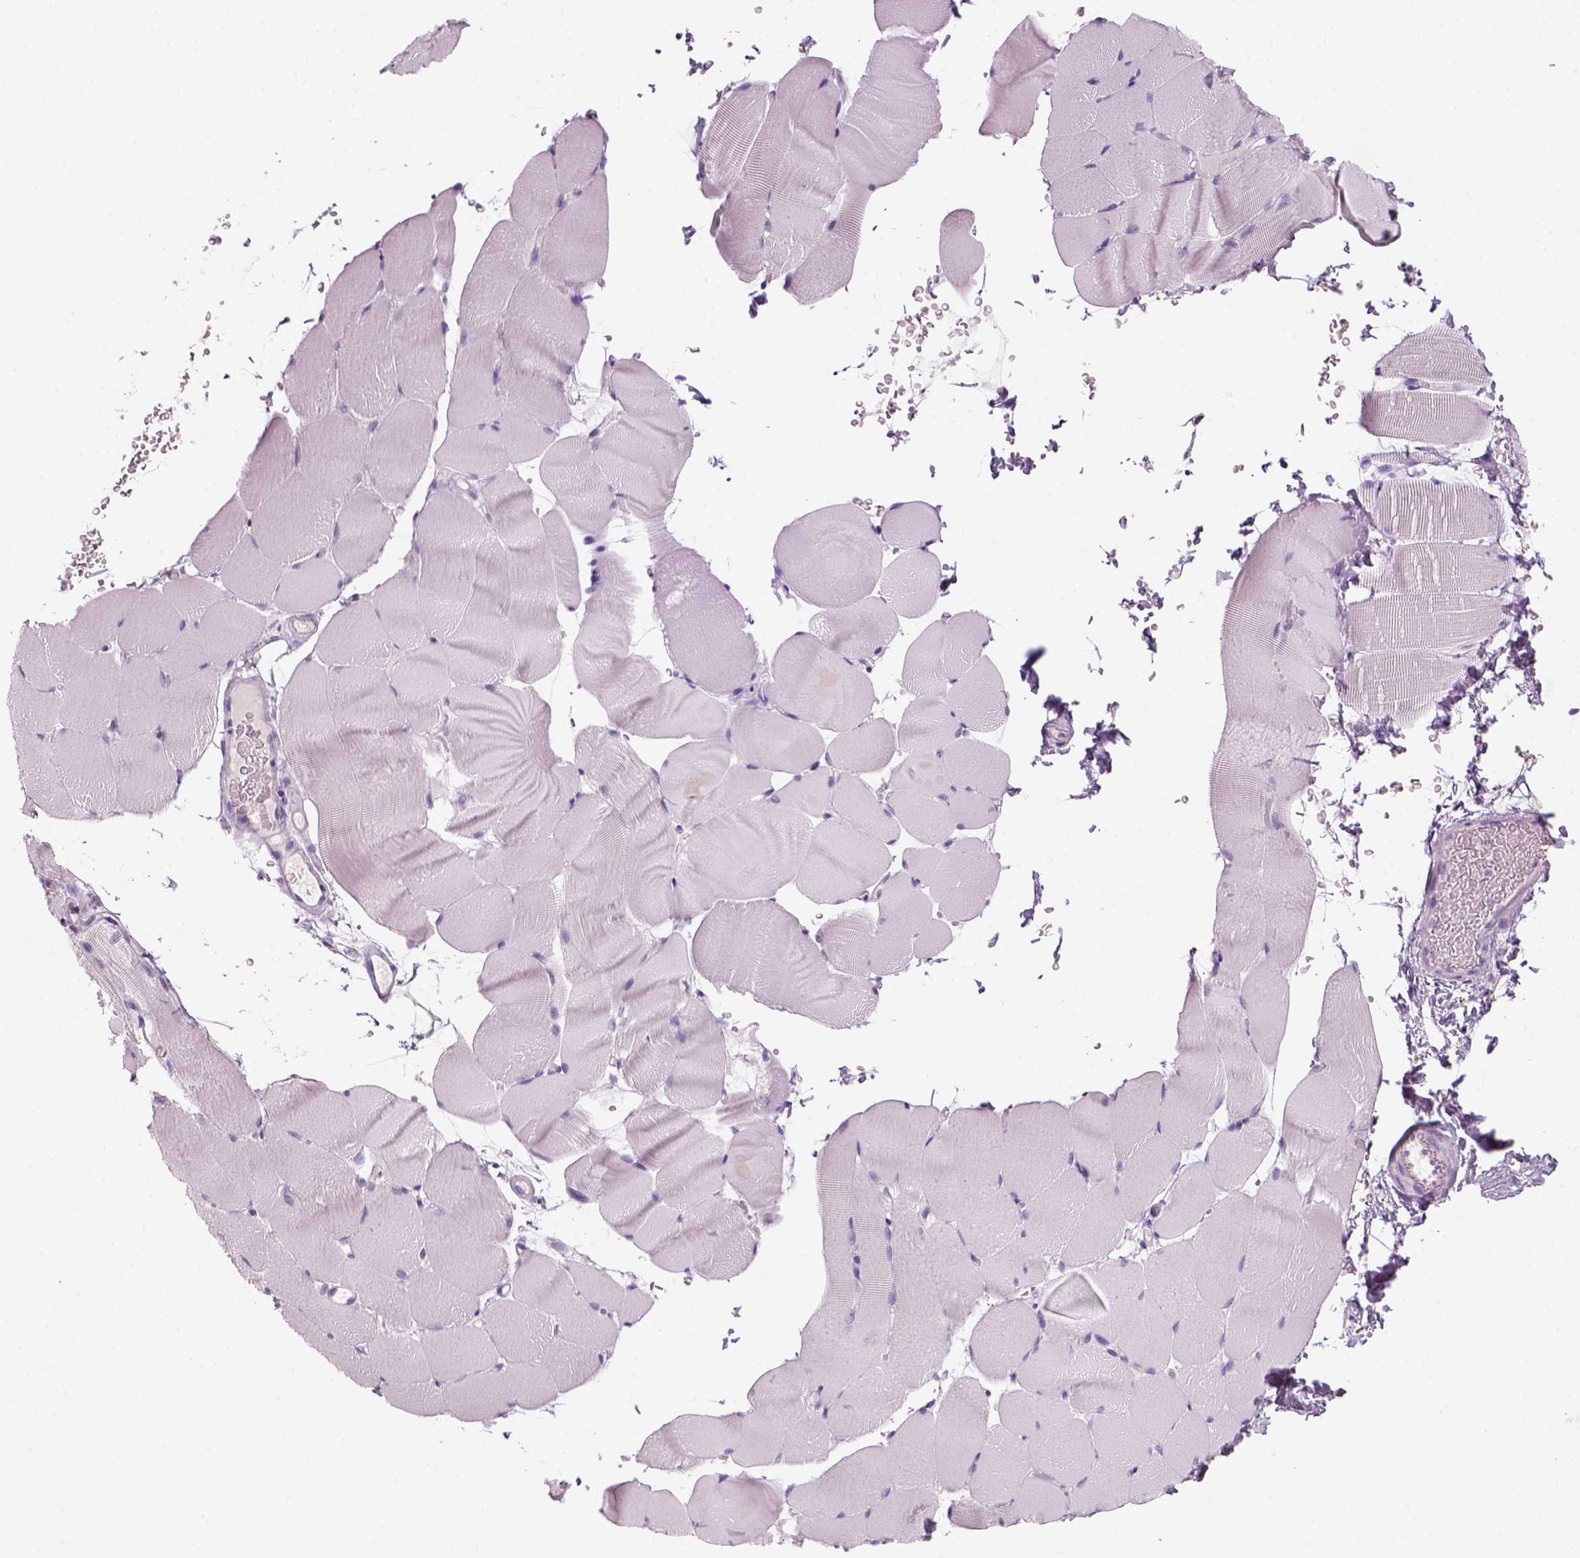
{"staining": {"intensity": "negative", "quantity": "none", "location": "none"}, "tissue": "skeletal muscle", "cell_type": "Myocytes", "image_type": "normal", "snomed": [{"axis": "morphology", "description": "Normal tissue, NOS"}, {"axis": "topography", "description": "Skeletal muscle"}], "caption": "This micrograph is of normal skeletal muscle stained with immunohistochemistry (IHC) to label a protein in brown with the nuclei are counter-stained blue. There is no positivity in myocytes.", "gene": "KRT25", "patient": {"sex": "female", "age": 37}}